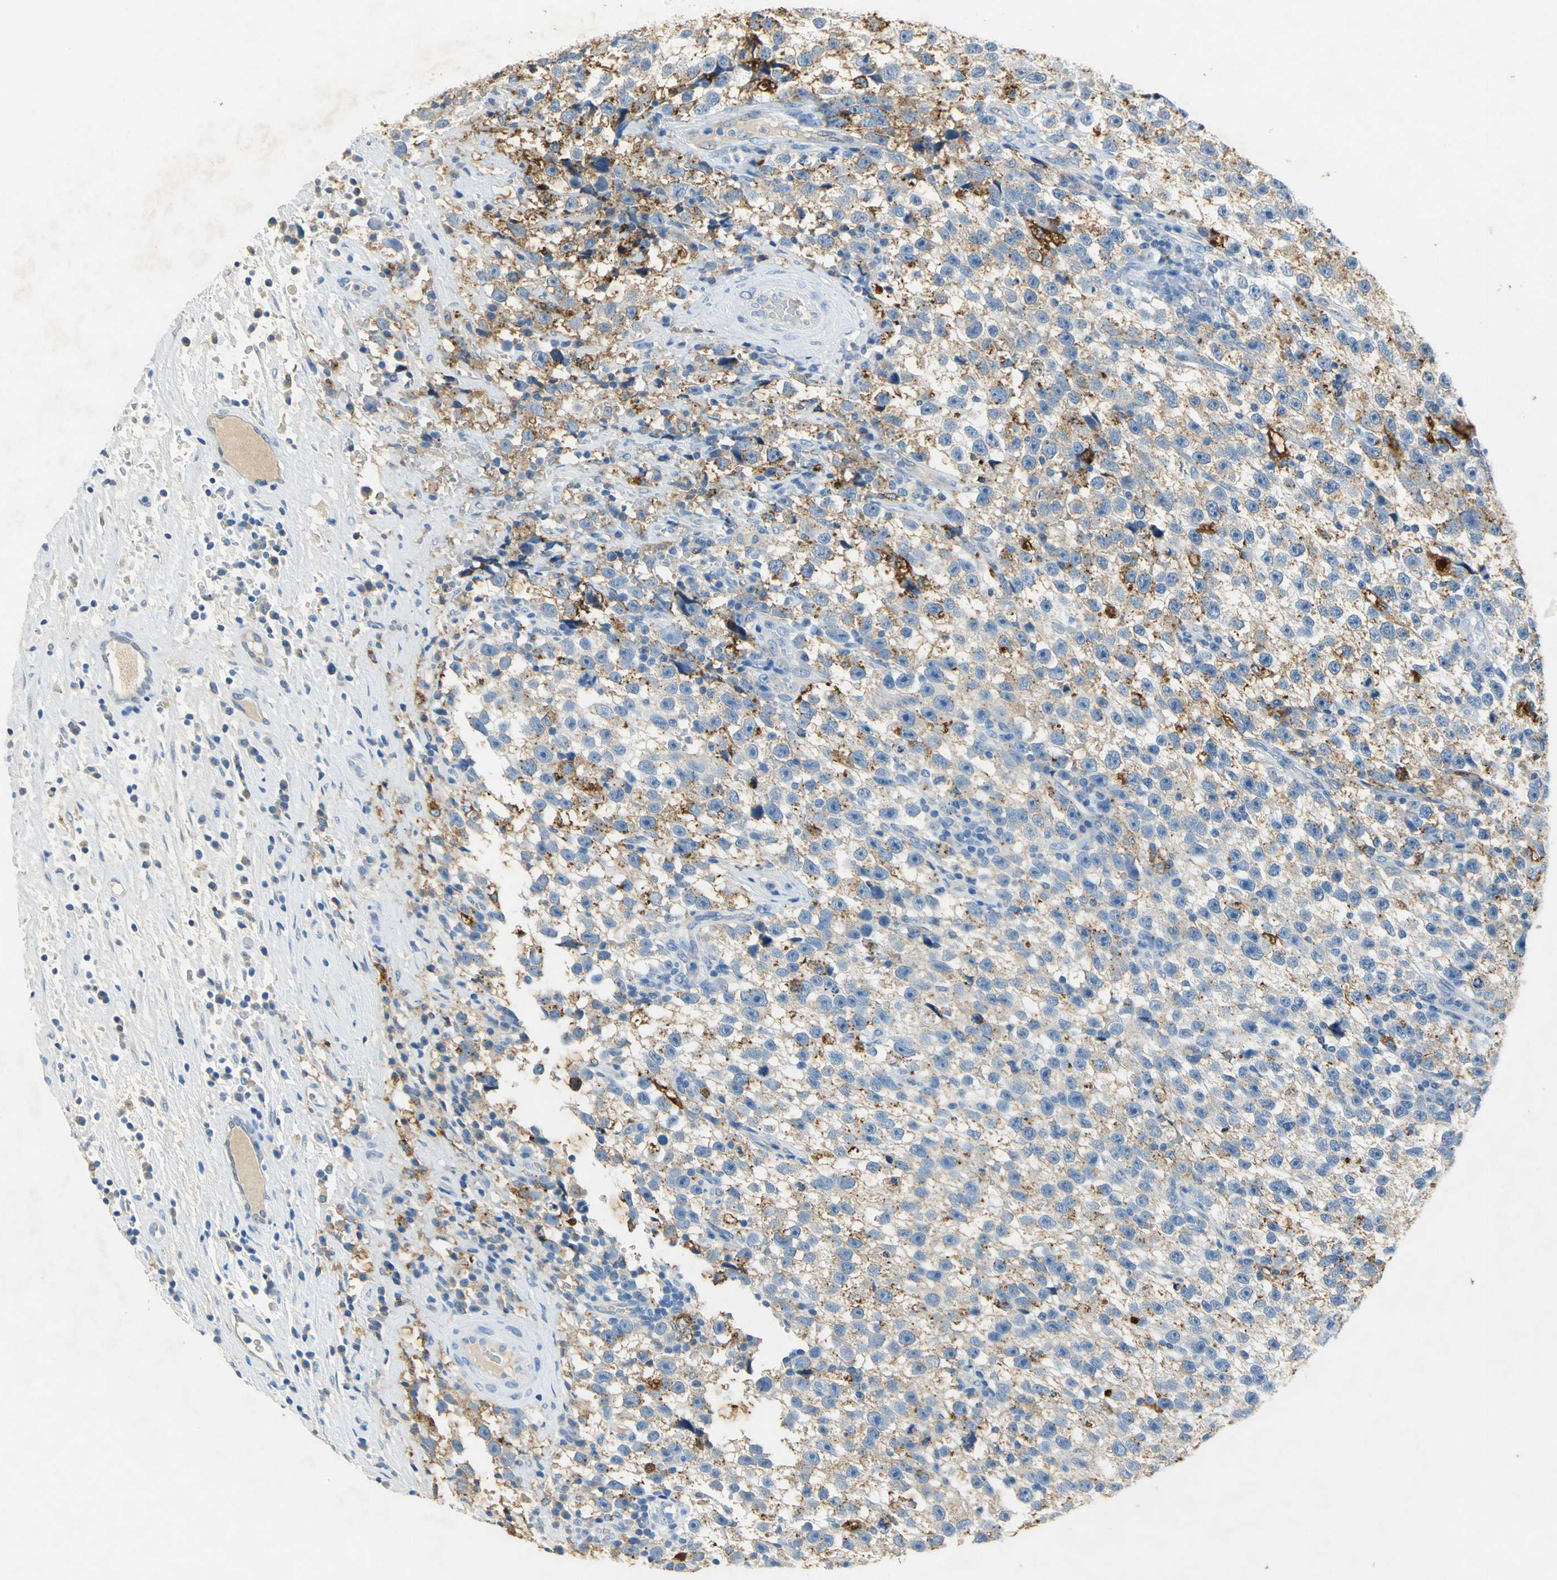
{"staining": {"intensity": "moderate", "quantity": "25%-75%", "location": "cytoplasmic/membranous"}, "tissue": "testis cancer", "cell_type": "Tumor cells", "image_type": "cancer", "snomed": [{"axis": "morphology", "description": "Seminoma, NOS"}, {"axis": "topography", "description": "Testis"}], "caption": "Human seminoma (testis) stained with a brown dye reveals moderate cytoplasmic/membranous positive expression in approximately 25%-75% of tumor cells.", "gene": "ANXA4", "patient": {"sex": "male", "age": 33}}